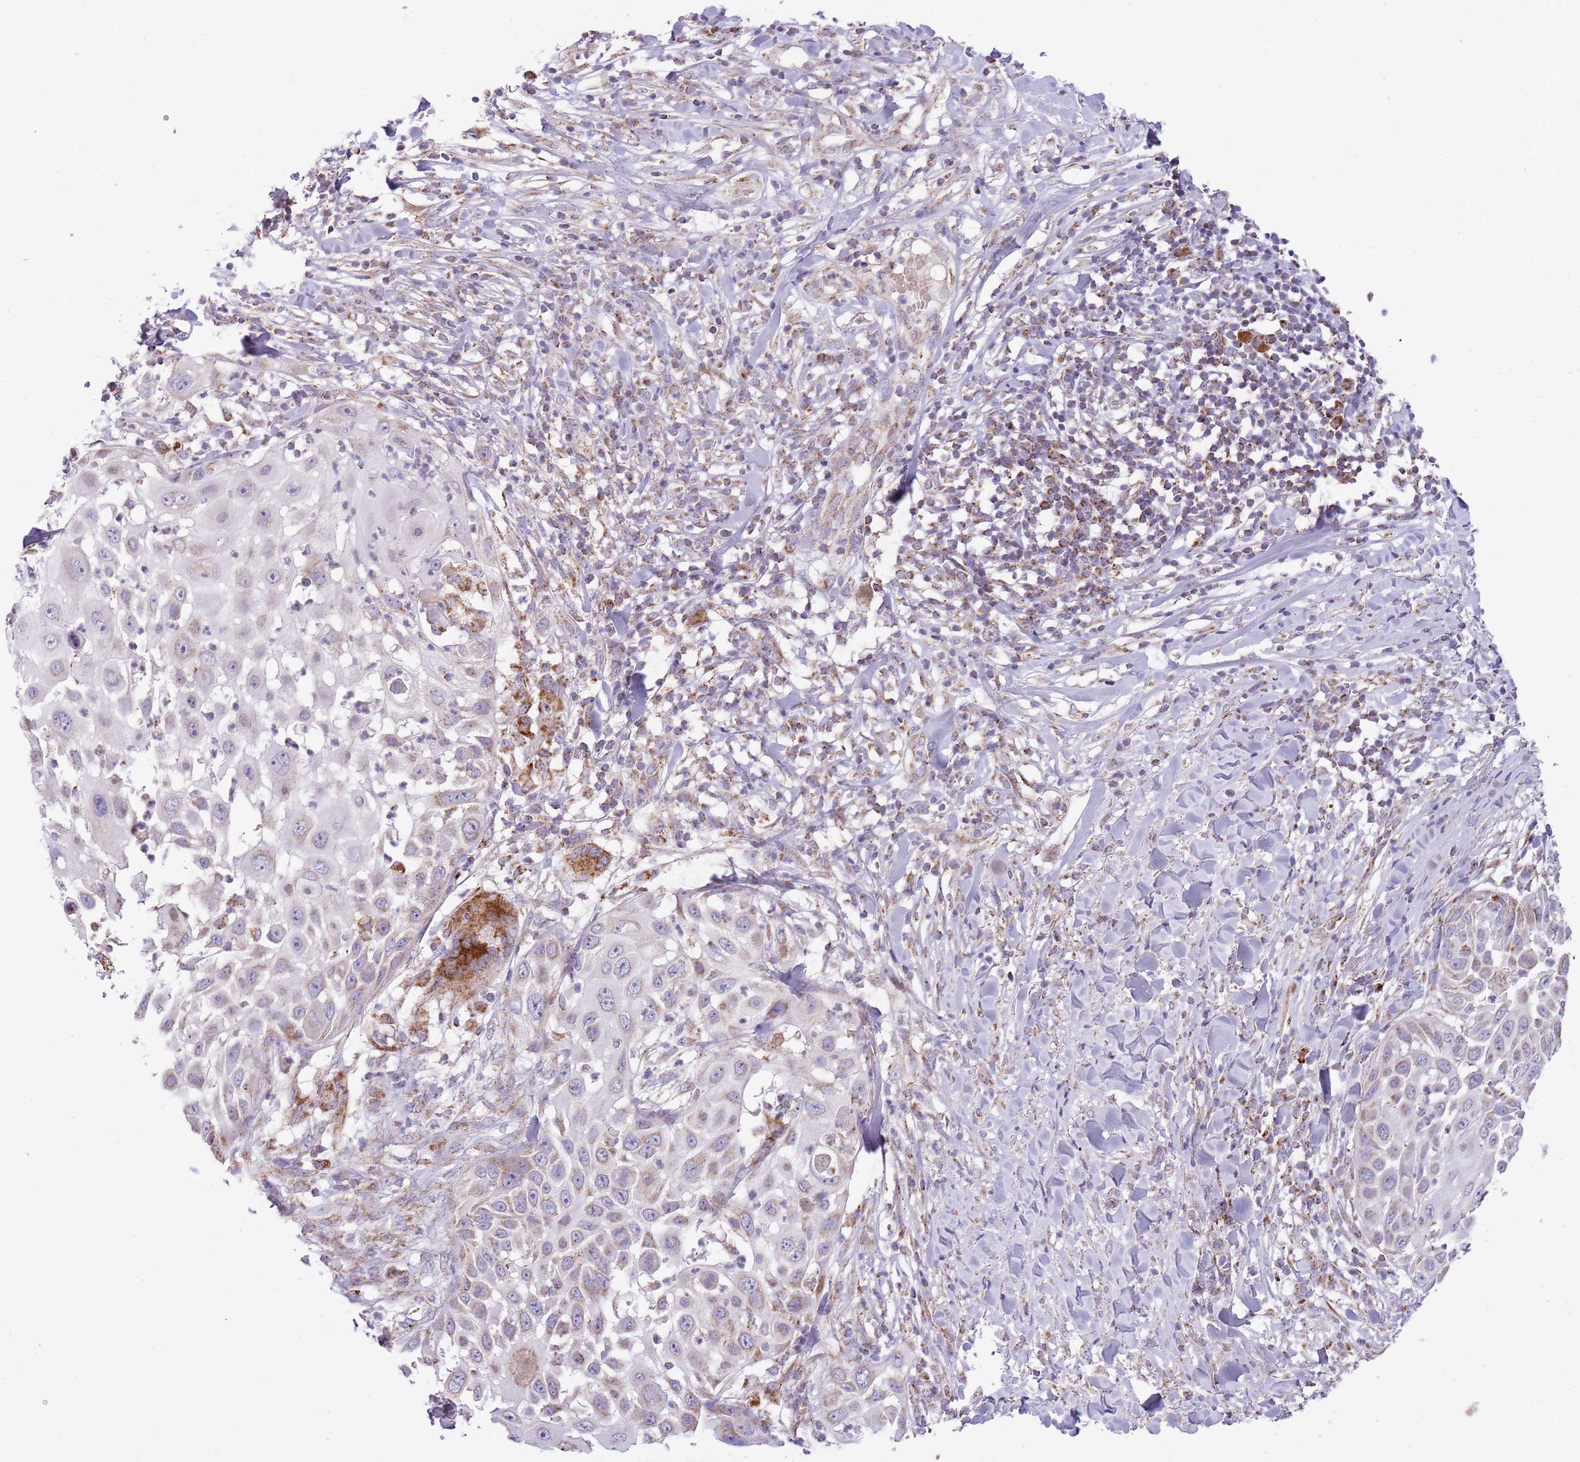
{"staining": {"intensity": "moderate", "quantity": "25%-75%", "location": "cytoplasmic/membranous"}, "tissue": "skin cancer", "cell_type": "Tumor cells", "image_type": "cancer", "snomed": [{"axis": "morphology", "description": "Squamous cell carcinoma, NOS"}, {"axis": "topography", "description": "Skin"}], "caption": "Human skin cancer (squamous cell carcinoma) stained with a brown dye displays moderate cytoplasmic/membranous positive positivity in about 25%-75% of tumor cells.", "gene": "LHX6", "patient": {"sex": "female", "age": 44}}